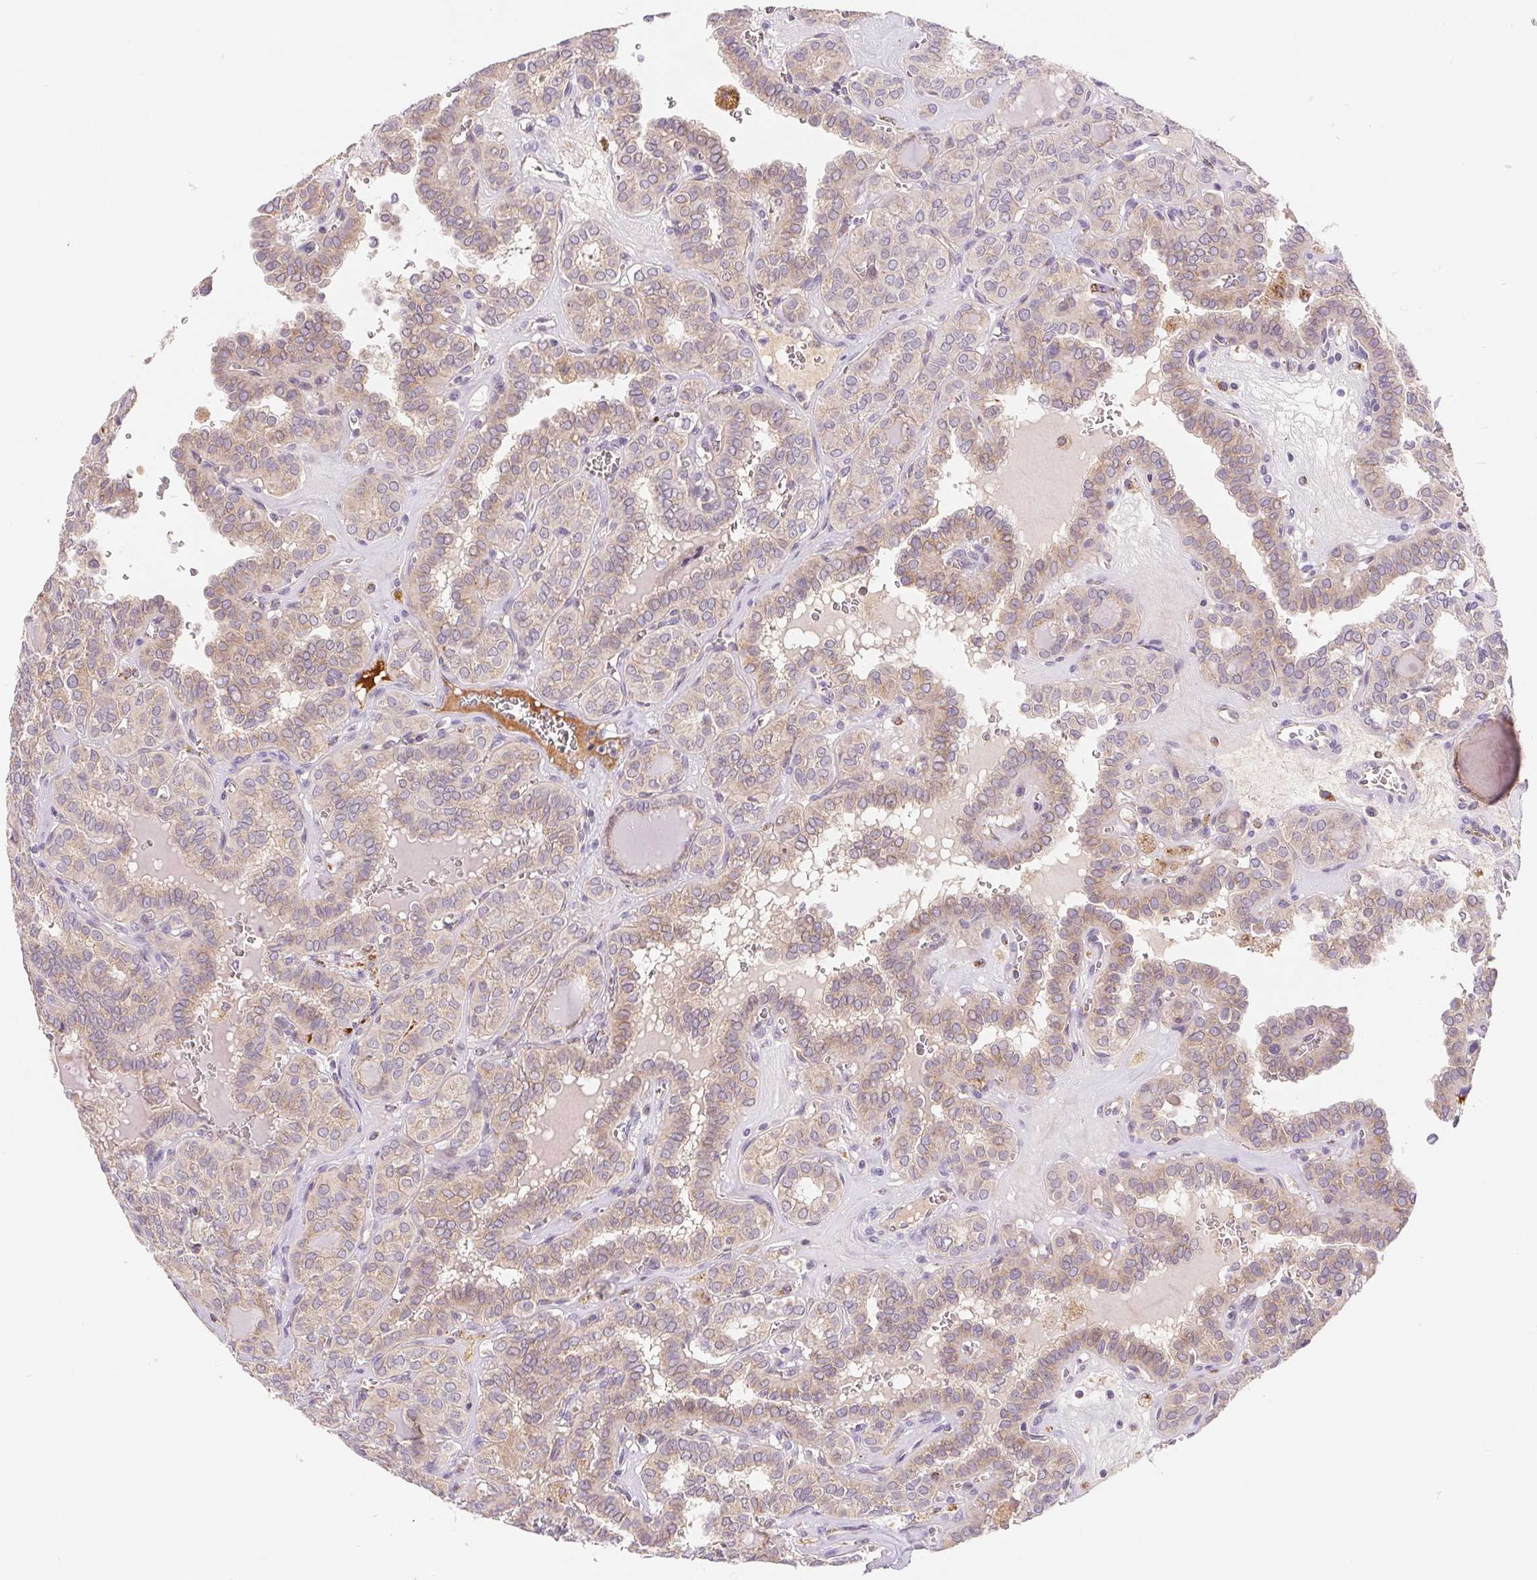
{"staining": {"intensity": "weak", "quantity": "25%-75%", "location": "cytoplasmic/membranous"}, "tissue": "thyroid cancer", "cell_type": "Tumor cells", "image_type": "cancer", "snomed": [{"axis": "morphology", "description": "Papillary adenocarcinoma, NOS"}, {"axis": "topography", "description": "Thyroid gland"}], "caption": "Thyroid cancer (papillary adenocarcinoma) stained with a brown dye demonstrates weak cytoplasmic/membranous positive expression in approximately 25%-75% of tumor cells.", "gene": "EMC6", "patient": {"sex": "female", "age": 41}}